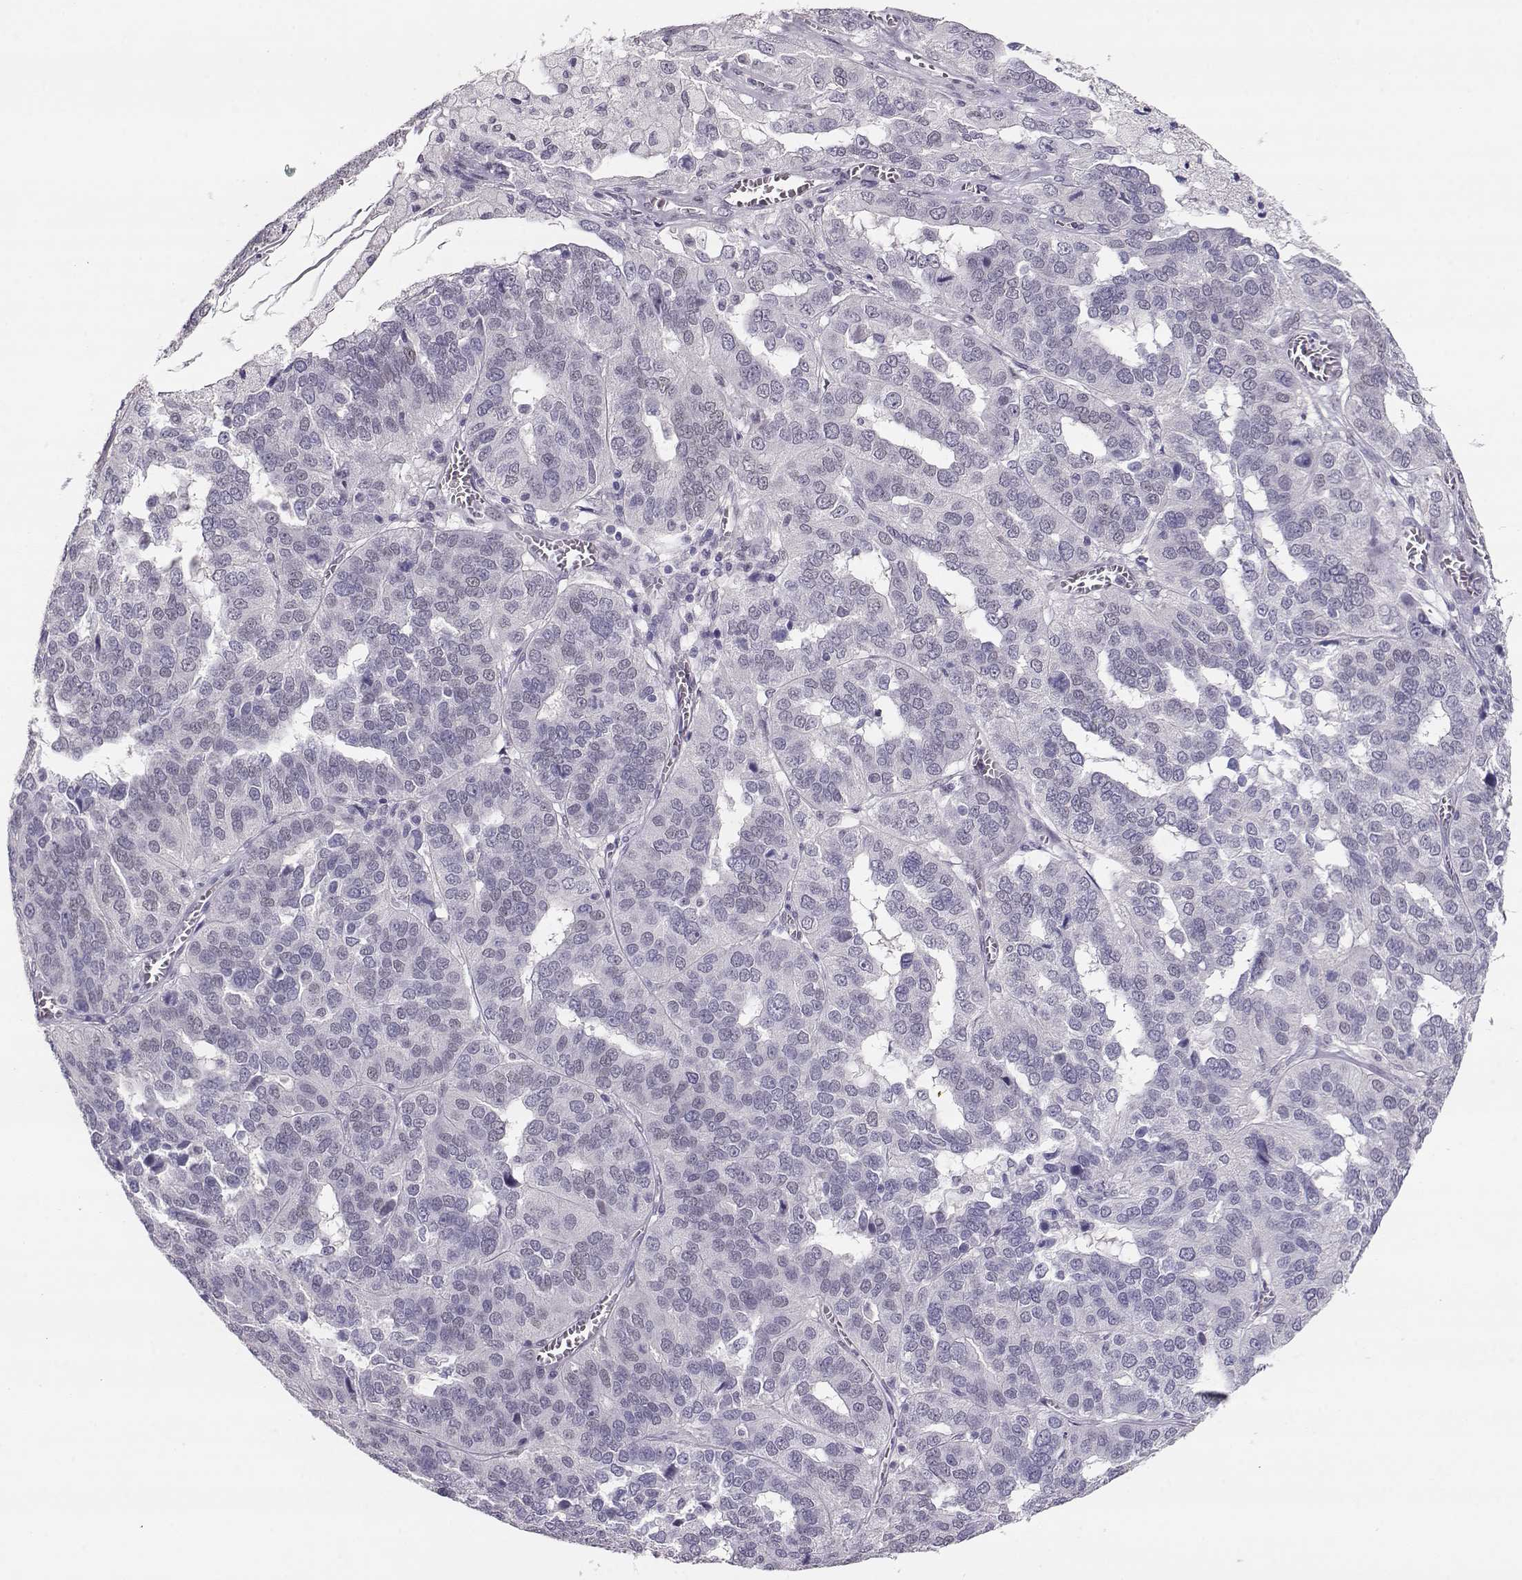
{"staining": {"intensity": "weak", "quantity": "<25%", "location": "nuclear"}, "tissue": "ovarian cancer", "cell_type": "Tumor cells", "image_type": "cancer", "snomed": [{"axis": "morphology", "description": "Carcinoma, endometroid"}, {"axis": "topography", "description": "Soft tissue"}, {"axis": "topography", "description": "Ovary"}], "caption": "High power microscopy image of an immunohistochemistry micrograph of ovarian cancer (endometroid carcinoma), revealing no significant staining in tumor cells.", "gene": "POLI", "patient": {"sex": "female", "age": 52}}